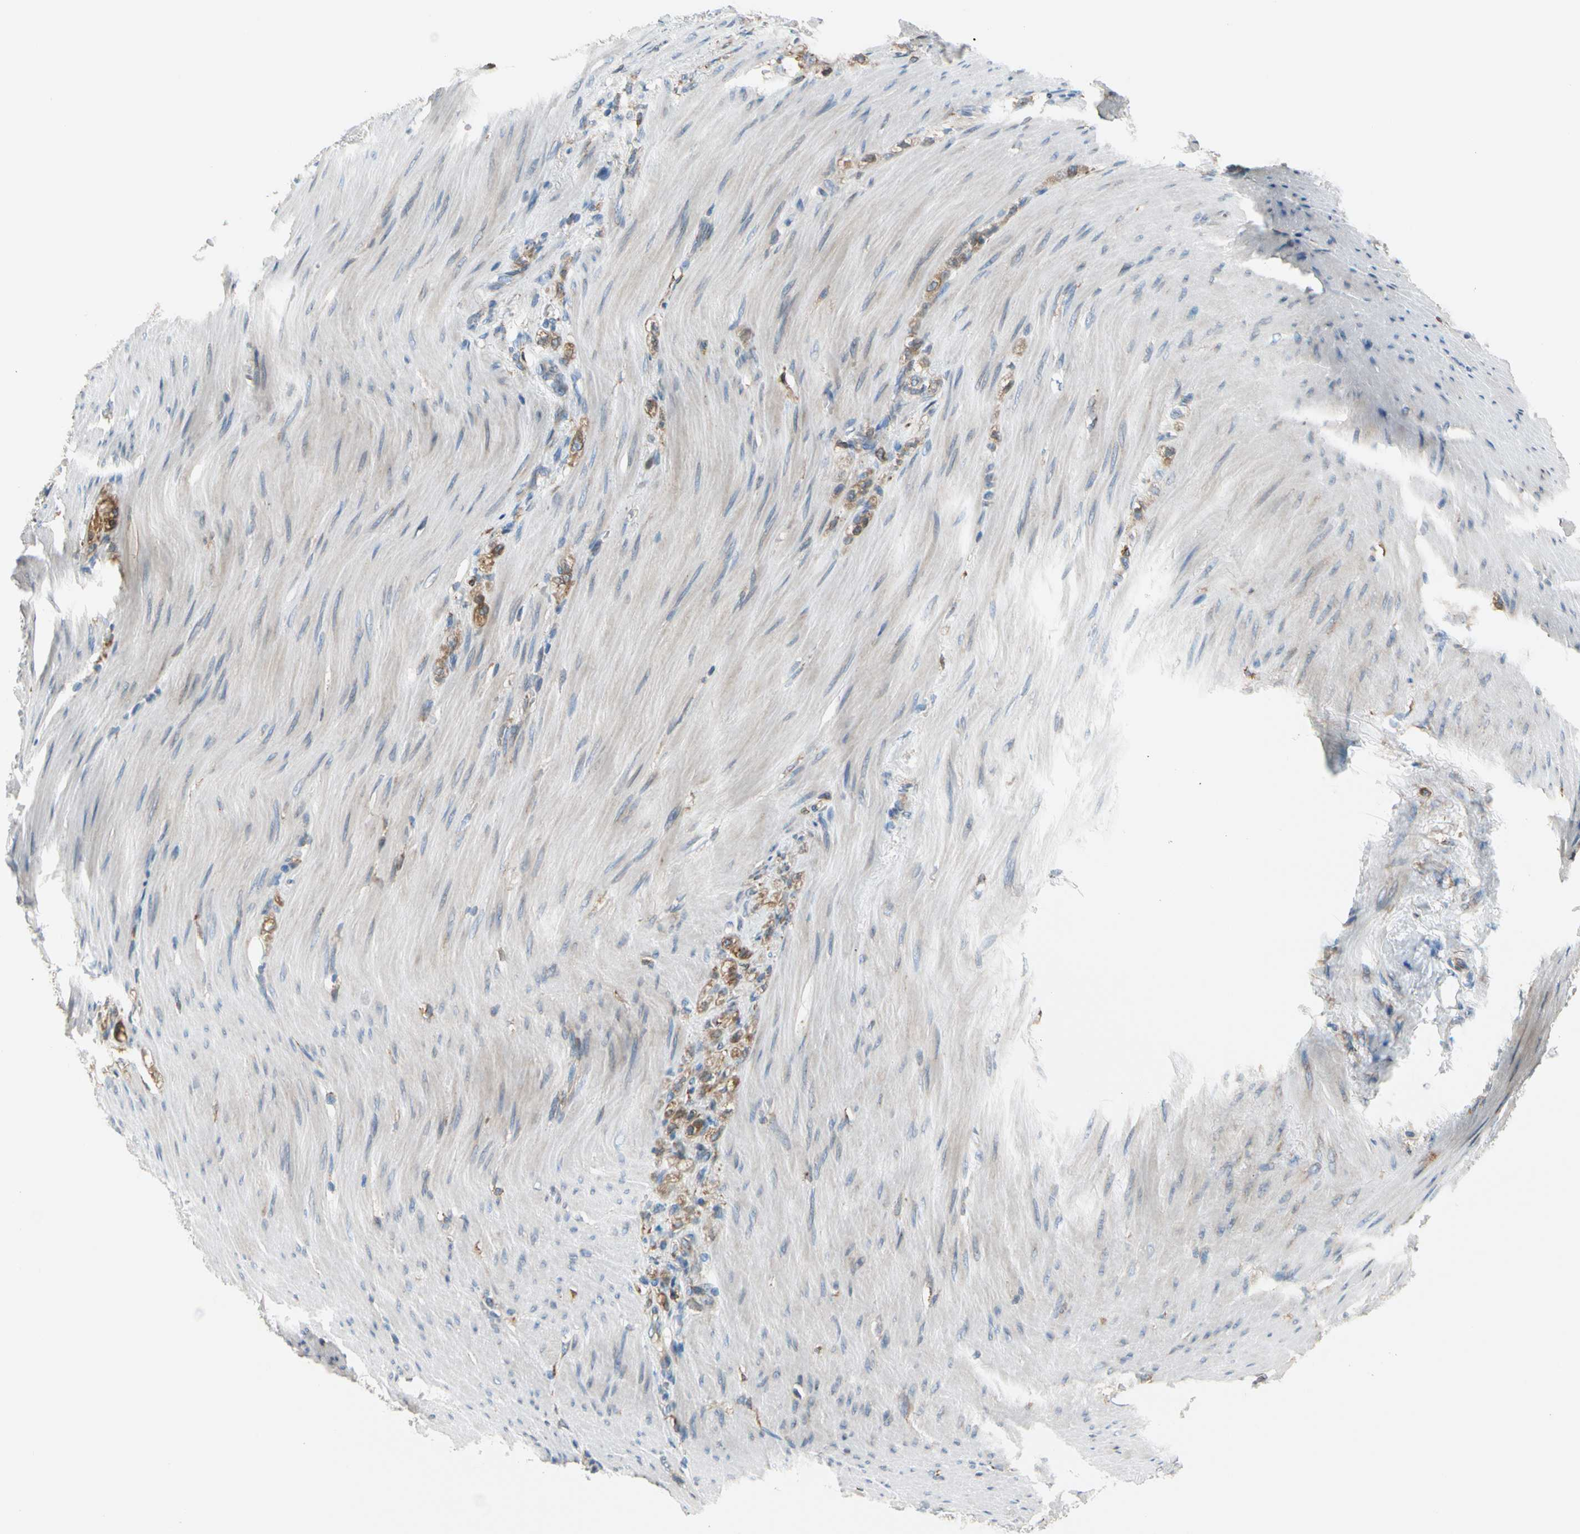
{"staining": {"intensity": "moderate", "quantity": "25%-75%", "location": "cytoplasmic/membranous"}, "tissue": "stomach cancer", "cell_type": "Tumor cells", "image_type": "cancer", "snomed": [{"axis": "morphology", "description": "Adenocarcinoma, NOS"}, {"axis": "topography", "description": "Stomach"}], "caption": "About 25%-75% of tumor cells in stomach cancer display moderate cytoplasmic/membranous protein expression as visualized by brown immunohistochemical staining.", "gene": "NUCB1", "patient": {"sex": "male", "age": 82}}